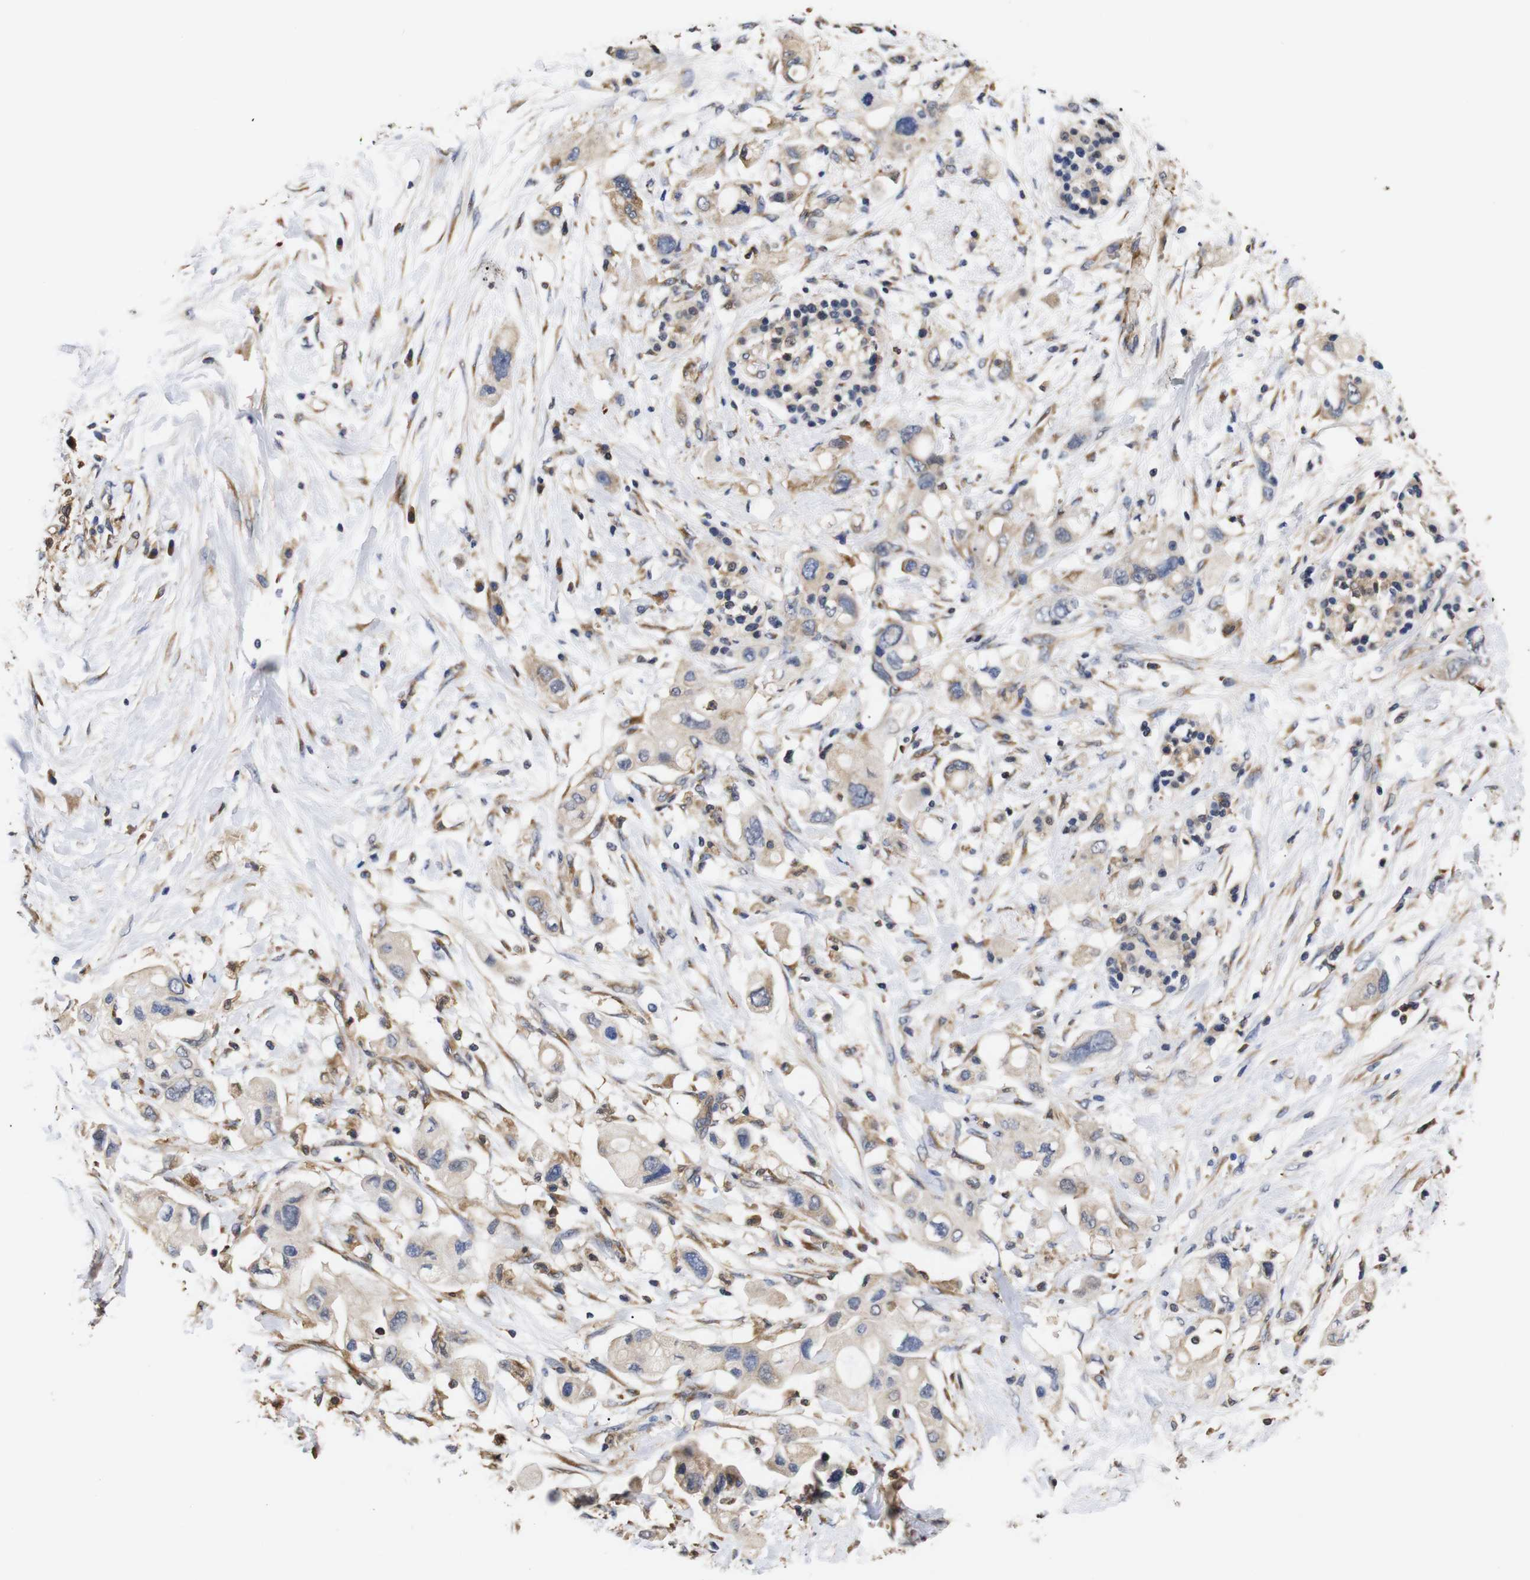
{"staining": {"intensity": "weak", "quantity": "25%-75%", "location": "cytoplasmic/membranous"}, "tissue": "pancreatic cancer", "cell_type": "Tumor cells", "image_type": "cancer", "snomed": [{"axis": "morphology", "description": "Adenocarcinoma, NOS"}, {"axis": "topography", "description": "Pancreas"}], "caption": "Pancreatic adenocarcinoma tissue shows weak cytoplasmic/membranous staining in approximately 25%-75% of tumor cells", "gene": "LRRCC1", "patient": {"sex": "female", "age": 56}}